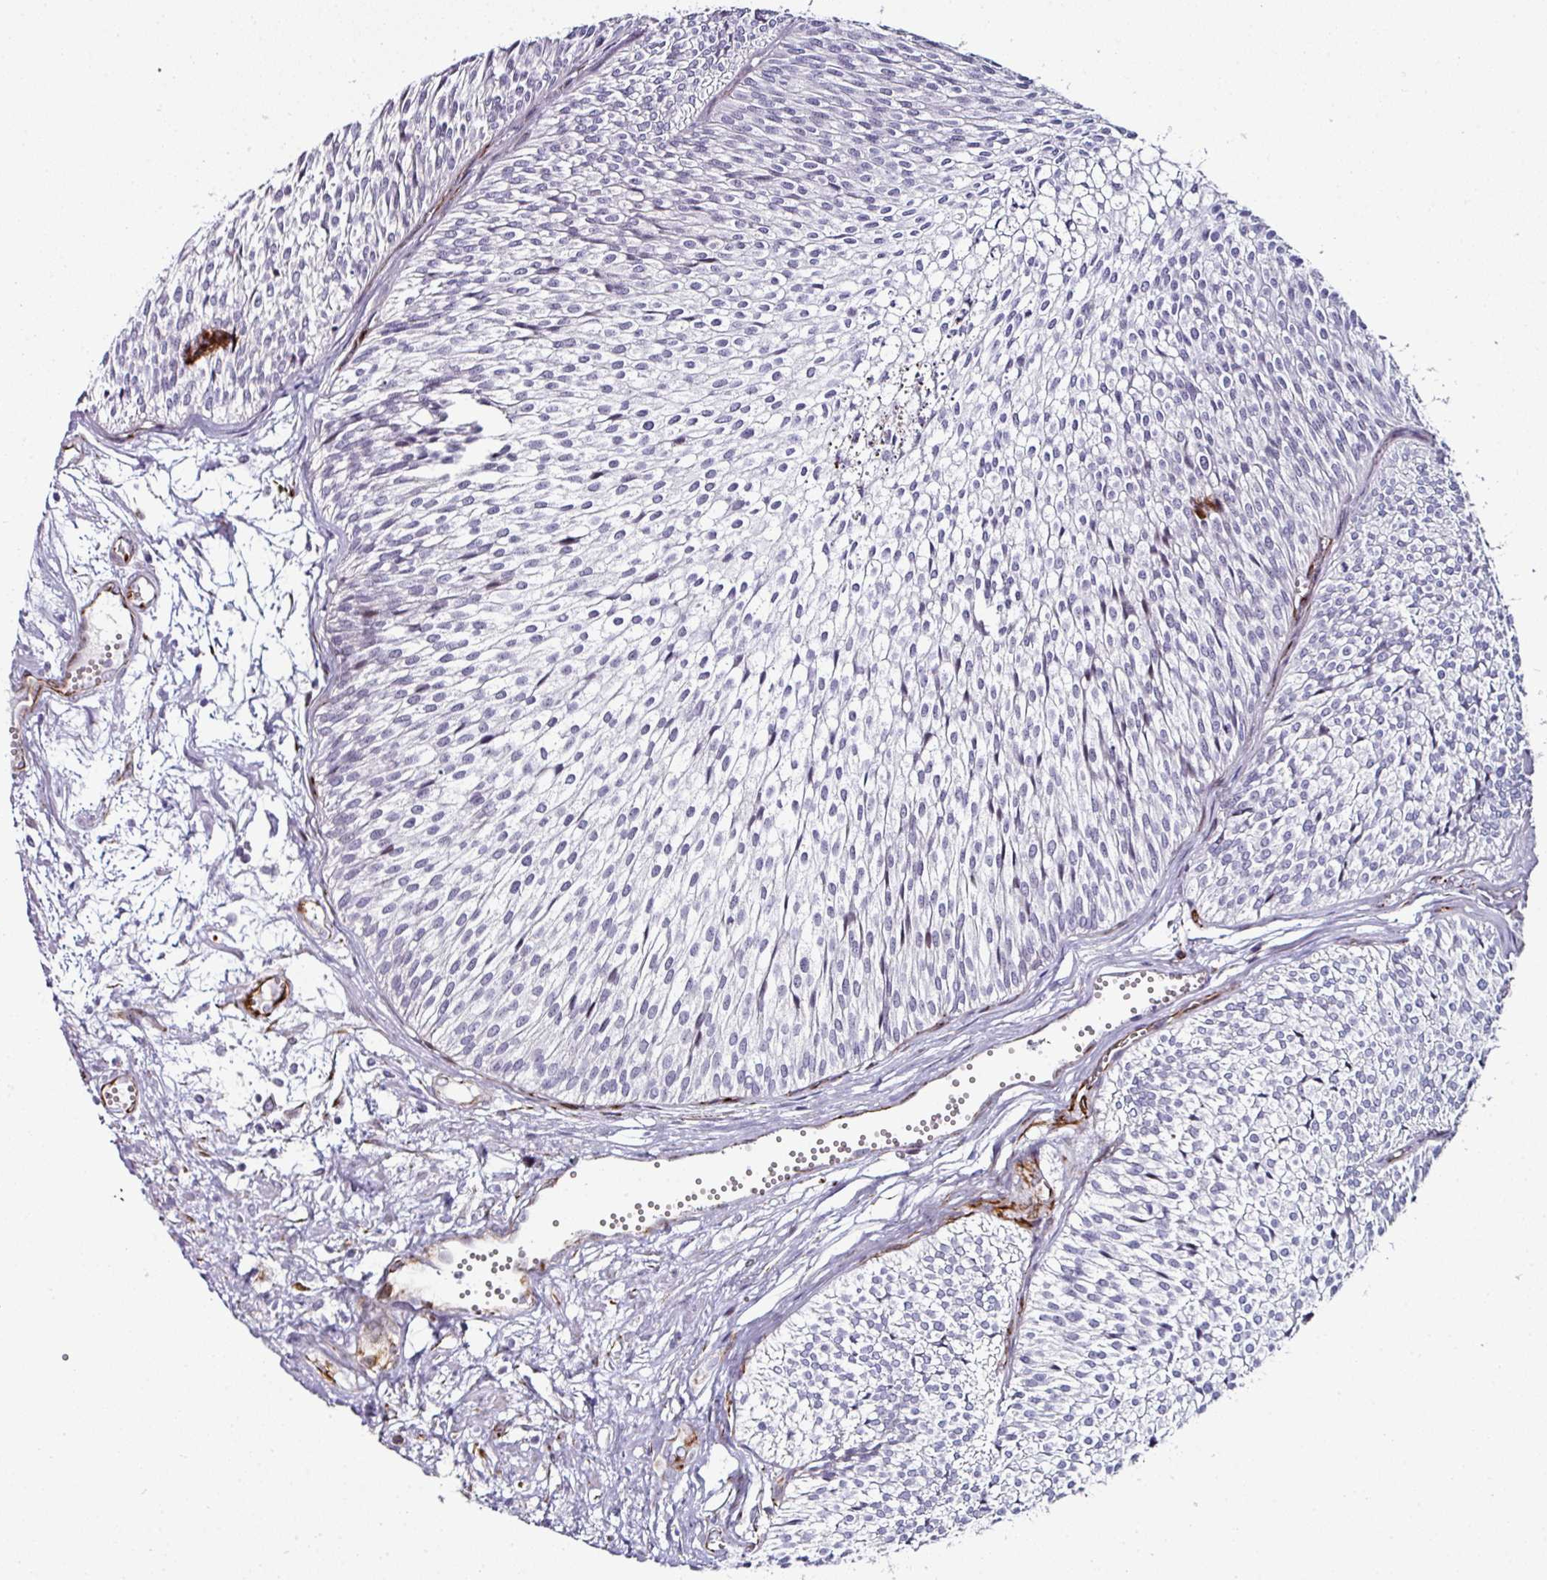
{"staining": {"intensity": "negative", "quantity": "none", "location": "none"}, "tissue": "urothelial cancer", "cell_type": "Tumor cells", "image_type": "cancer", "snomed": [{"axis": "morphology", "description": "Urothelial carcinoma, Low grade"}, {"axis": "topography", "description": "Urinary bladder"}], "caption": "DAB immunohistochemical staining of urothelial carcinoma (low-grade) displays no significant staining in tumor cells.", "gene": "TMPRSS9", "patient": {"sex": "male", "age": 91}}